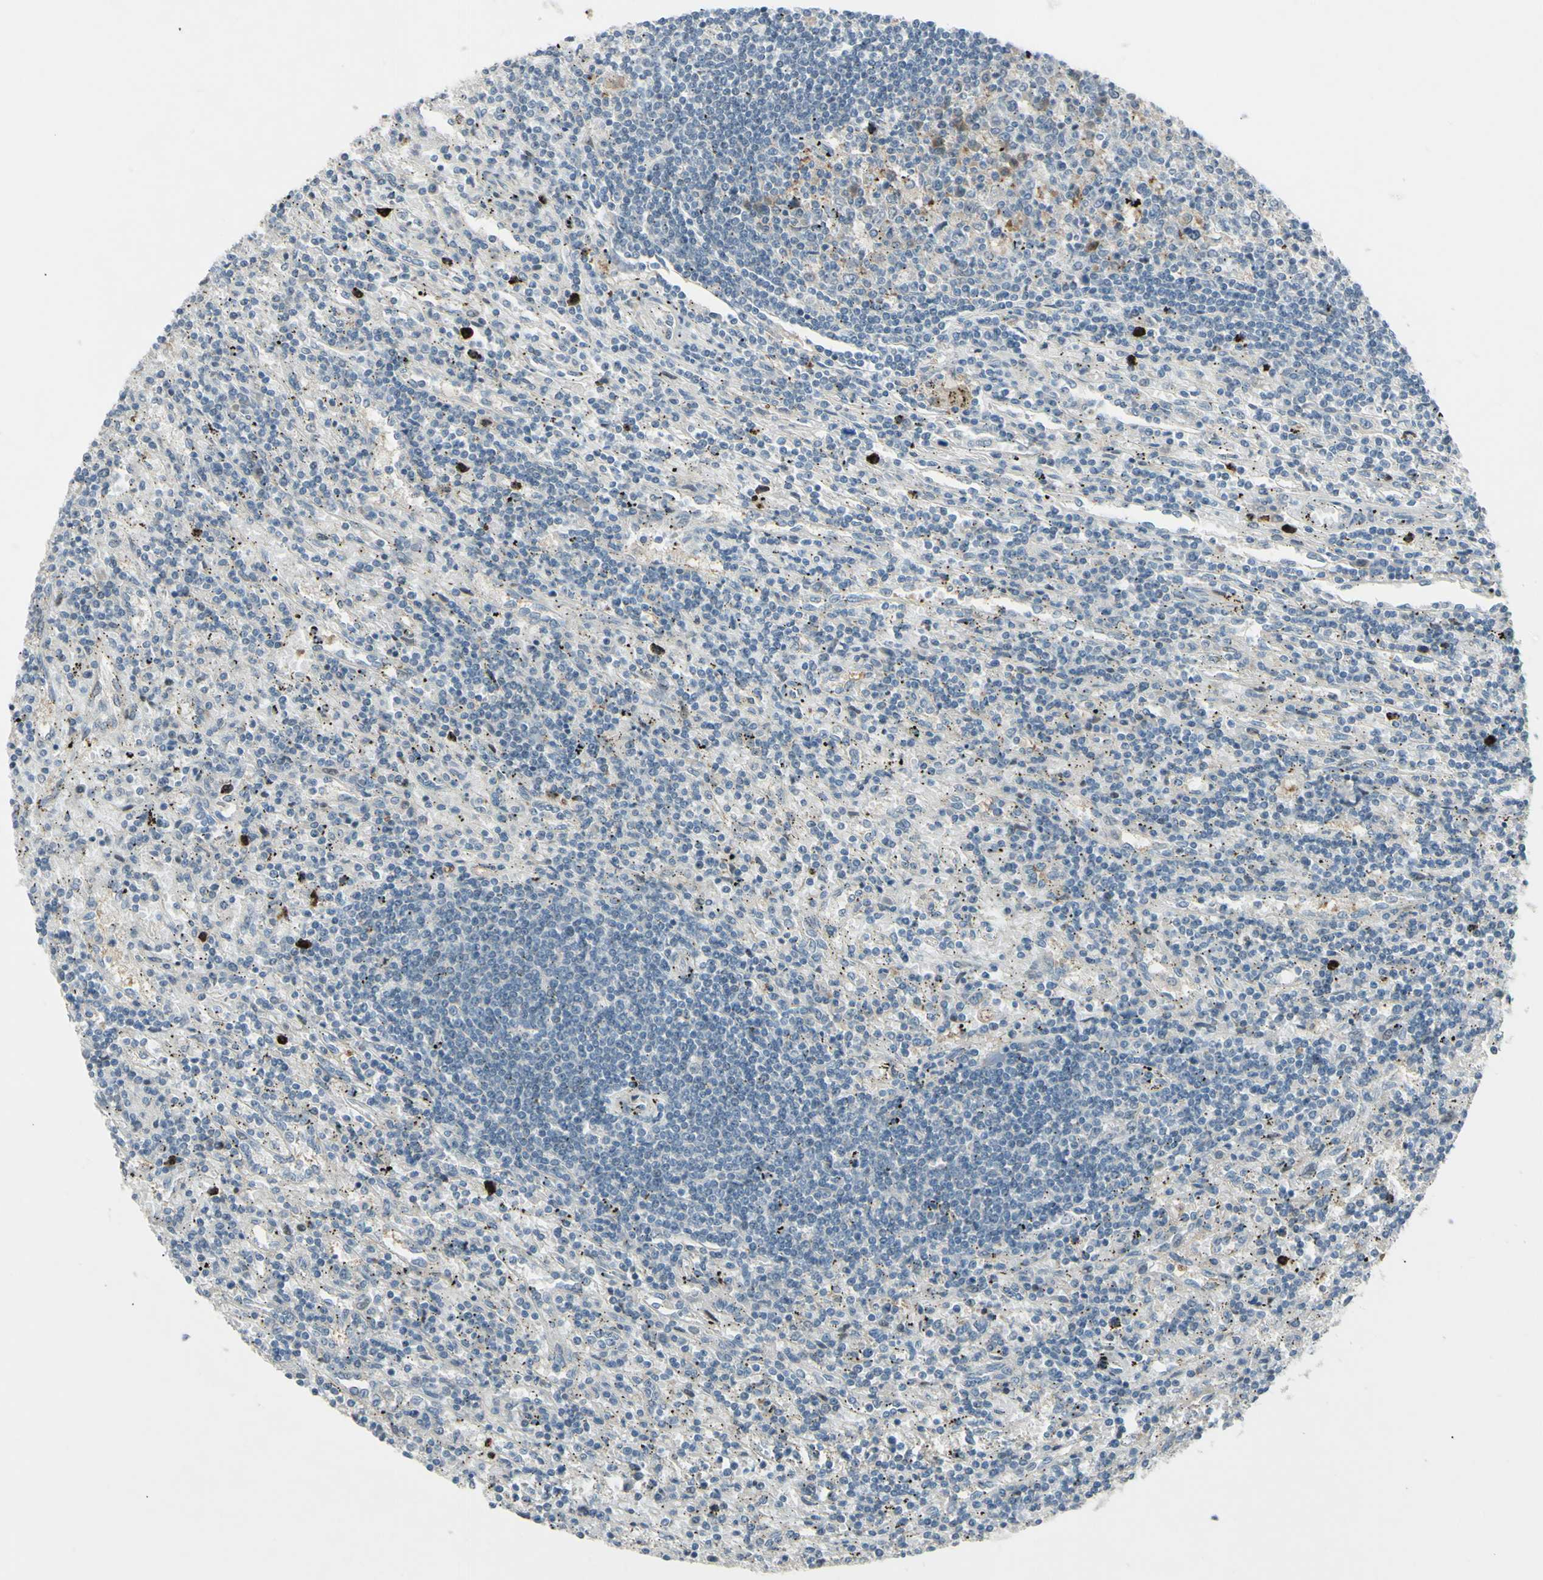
{"staining": {"intensity": "weak", "quantity": "<25%", "location": "cytoplasmic/membranous"}, "tissue": "lymphoma", "cell_type": "Tumor cells", "image_type": "cancer", "snomed": [{"axis": "morphology", "description": "Malignant lymphoma, non-Hodgkin's type, Low grade"}, {"axis": "topography", "description": "Spleen"}], "caption": "The IHC photomicrograph has no significant positivity in tumor cells of lymphoma tissue.", "gene": "ETNK1", "patient": {"sex": "male", "age": 76}}